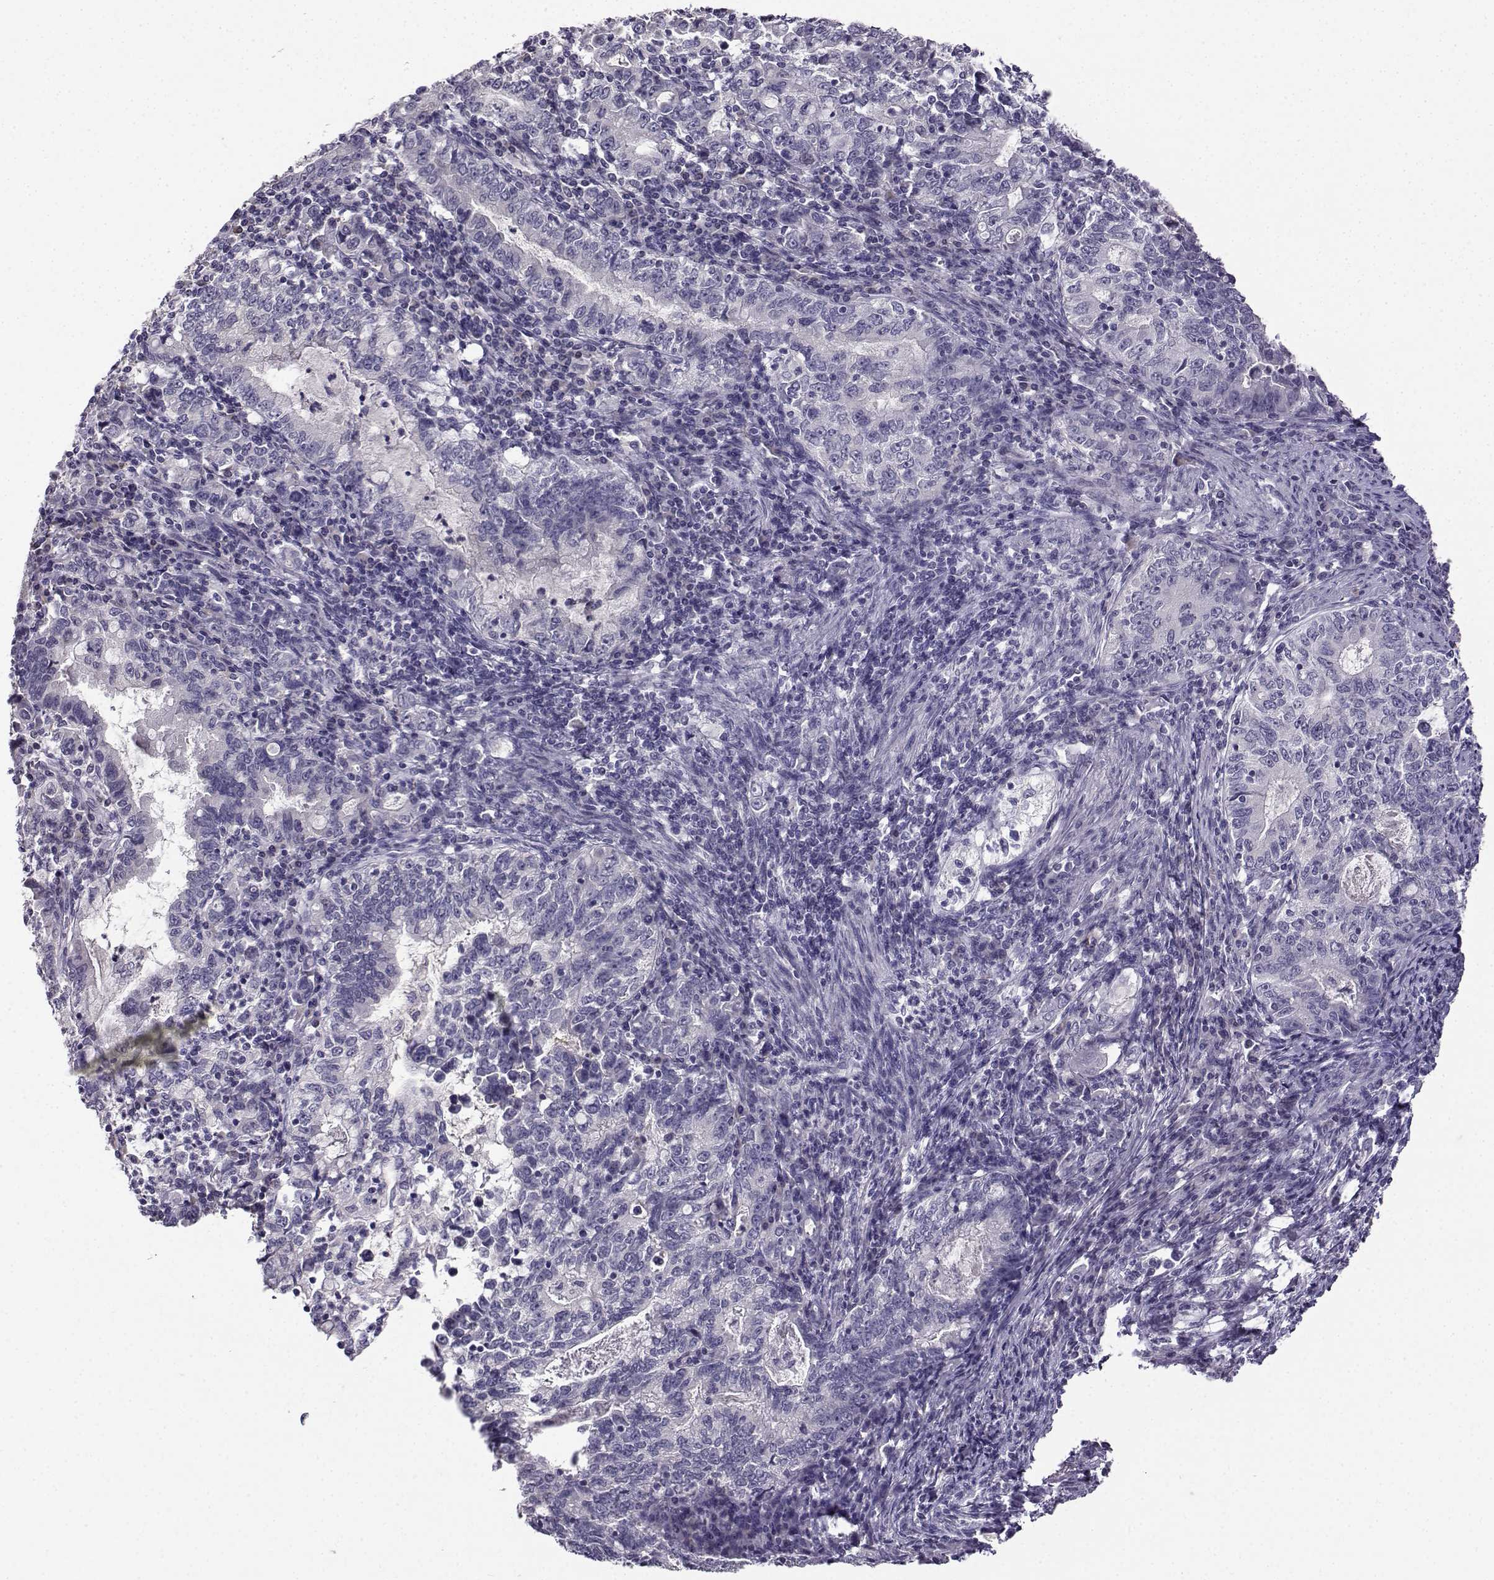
{"staining": {"intensity": "negative", "quantity": "none", "location": "none"}, "tissue": "stomach cancer", "cell_type": "Tumor cells", "image_type": "cancer", "snomed": [{"axis": "morphology", "description": "Adenocarcinoma, NOS"}, {"axis": "topography", "description": "Stomach, lower"}], "caption": "A histopathology image of human stomach cancer (adenocarcinoma) is negative for staining in tumor cells. (Stains: DAB immunohistochemistry with hematoxylin counter stain, Microscopy: brightfield microscopy at high magnification).", "gene": "CRYBB1", "patient": {"sex": "female", "age": 72}}